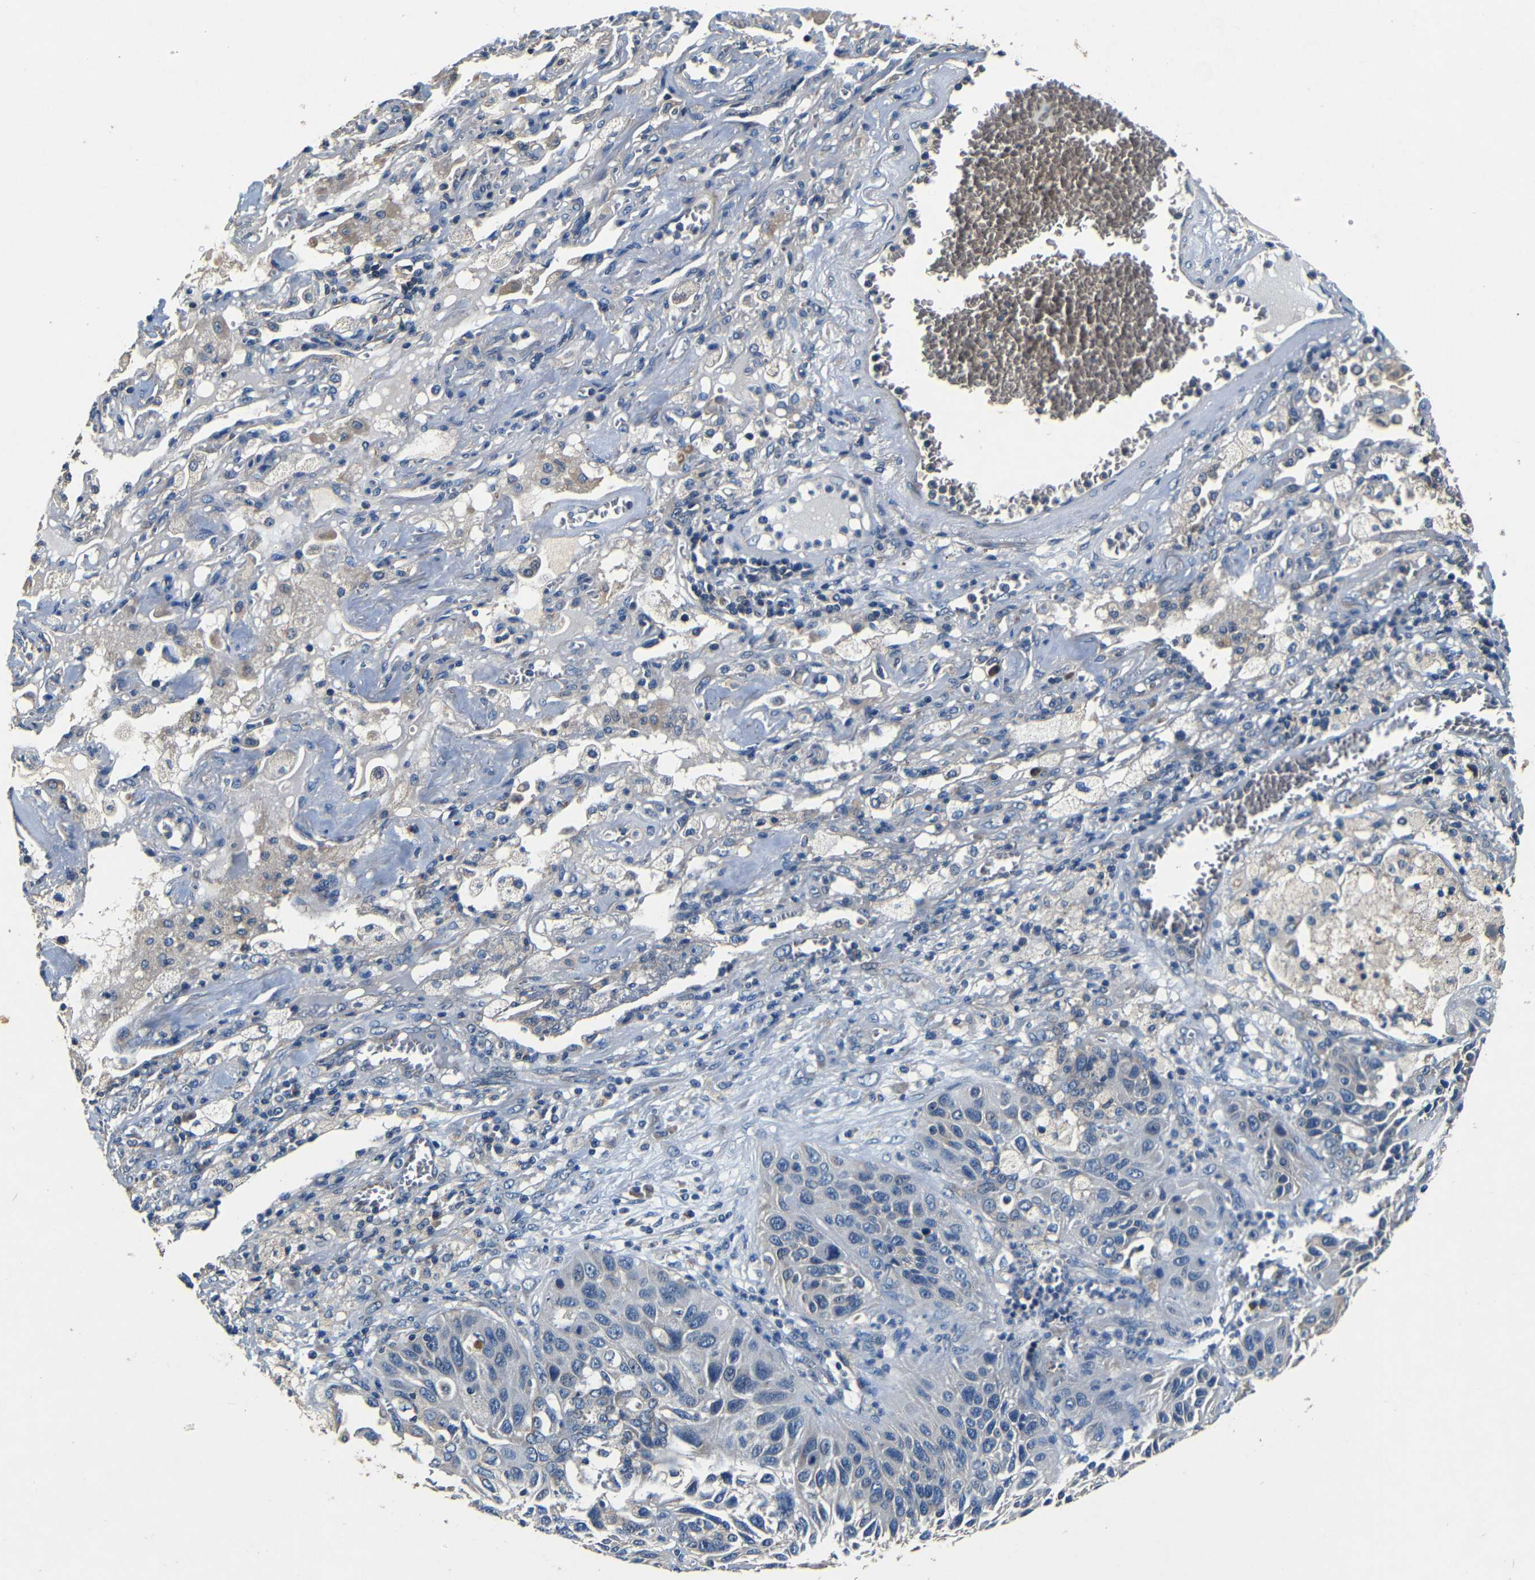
{"staining": {"intensity": "negative", "quantity": "none", "location": "none"}, "tissue": "lung cancer", "cell_type": "Tumor cells", "image_type": "cancer", "snomed": [{"axis": "morphology", "description": "Squamous cell carcinoma, NOS"}, {"axis": "topography", "description": "Lung"}], "caption": "IHC photomicrograph of neoplastic tissue: human squamous cell carcinoma (lung) stained with DAB reveals no significant protein staining in tumor cells.", "gene": "MTX1", "patient": {"sex": "female", "age": 76}}